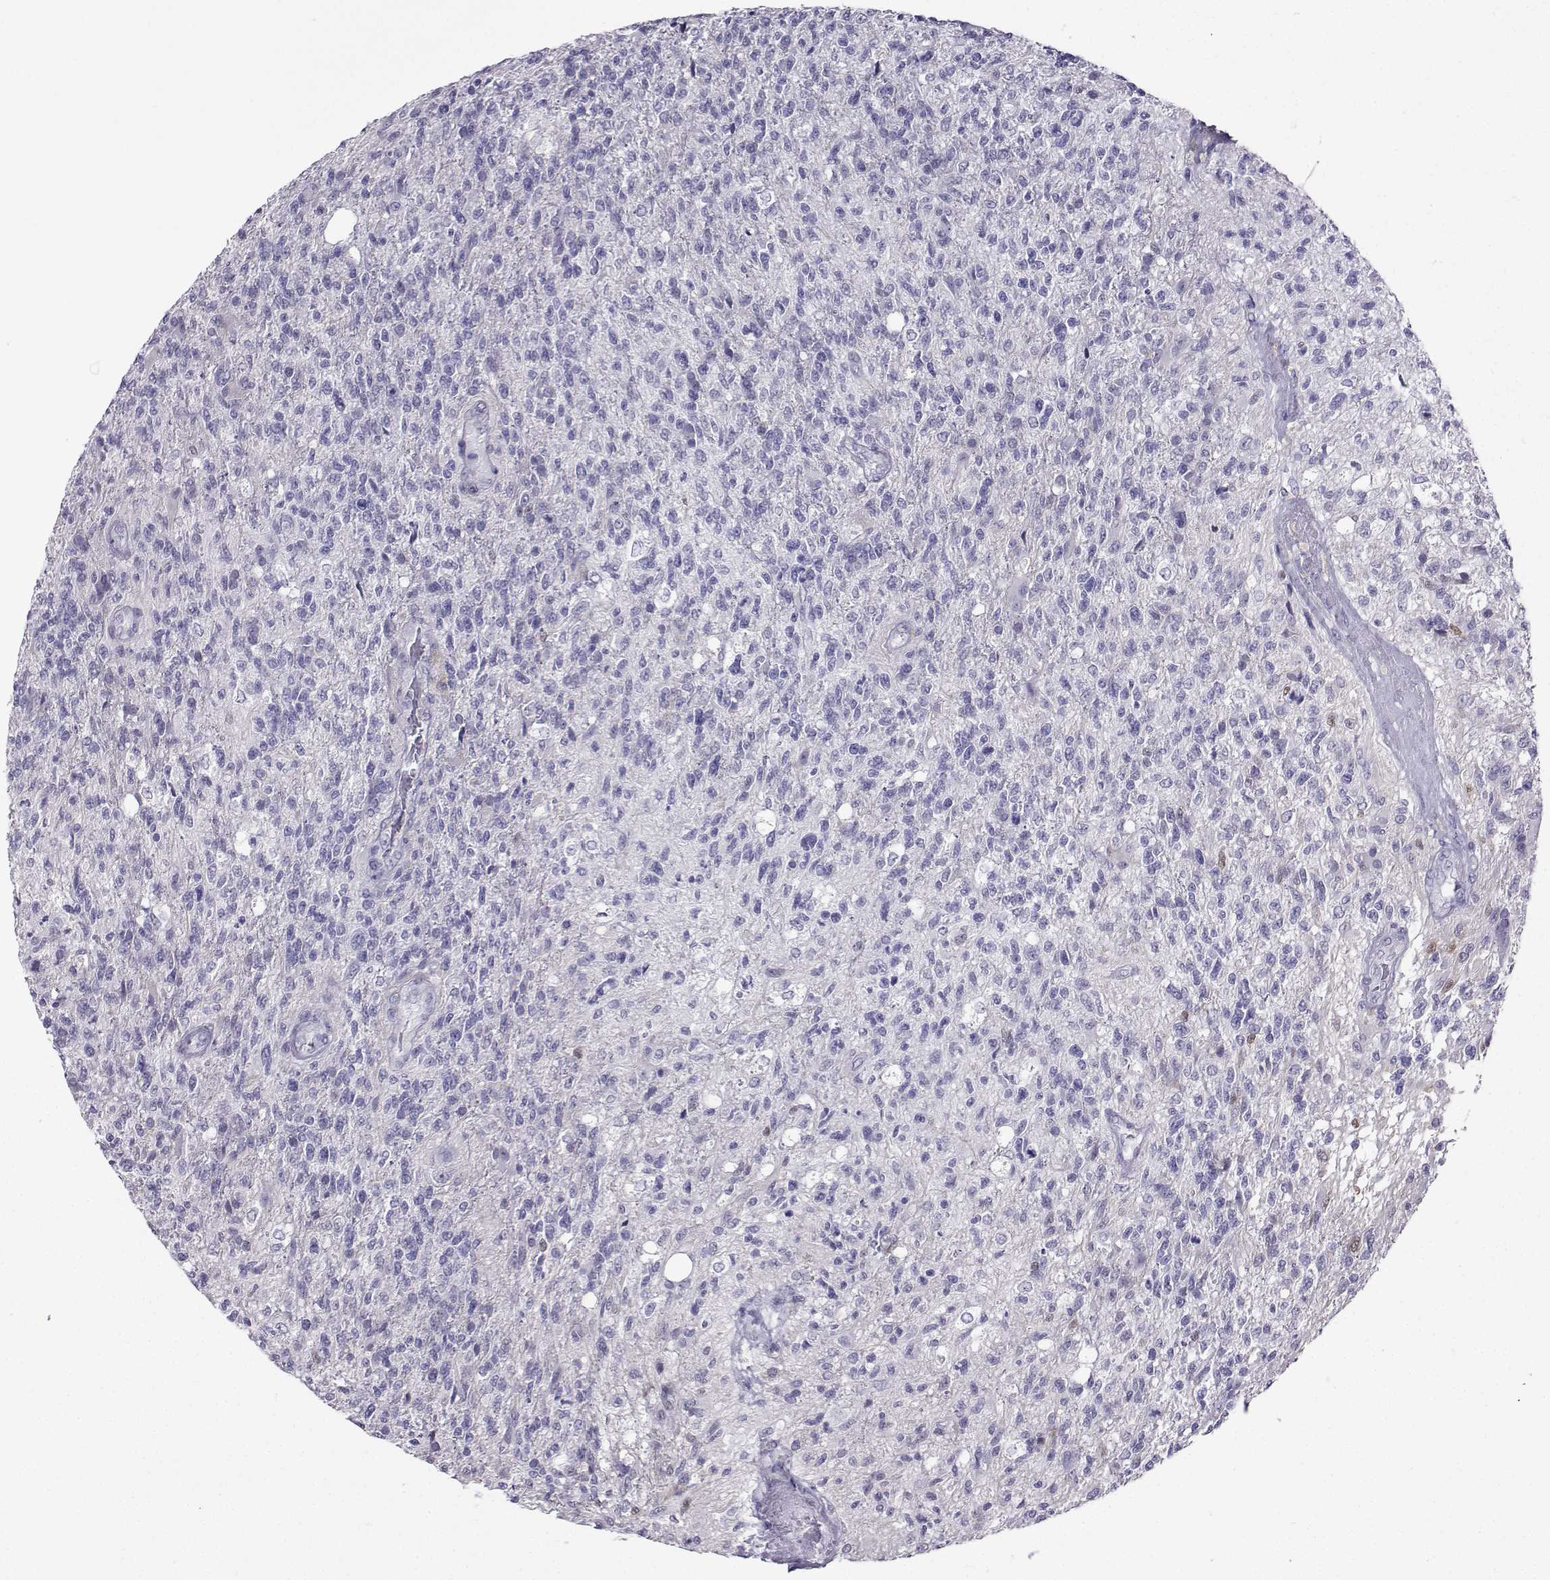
{"staining": {"intensity": "negative", "quantity": "none", "location": "none"}, "tissue": "glioma", "cell_type": "Tumor cells", "image_type": "cancer", "snomed": [{"axis": "morphology", "description": "Glioma, malignant, High grade"}, {"axis": "topography", "description": "Brain"}], "caption": "Glioma stained for a protein using IHC exhibits no staining tumor cells.", "gene": "KIF17", "patient": {"sex": "male", "age": 56}}